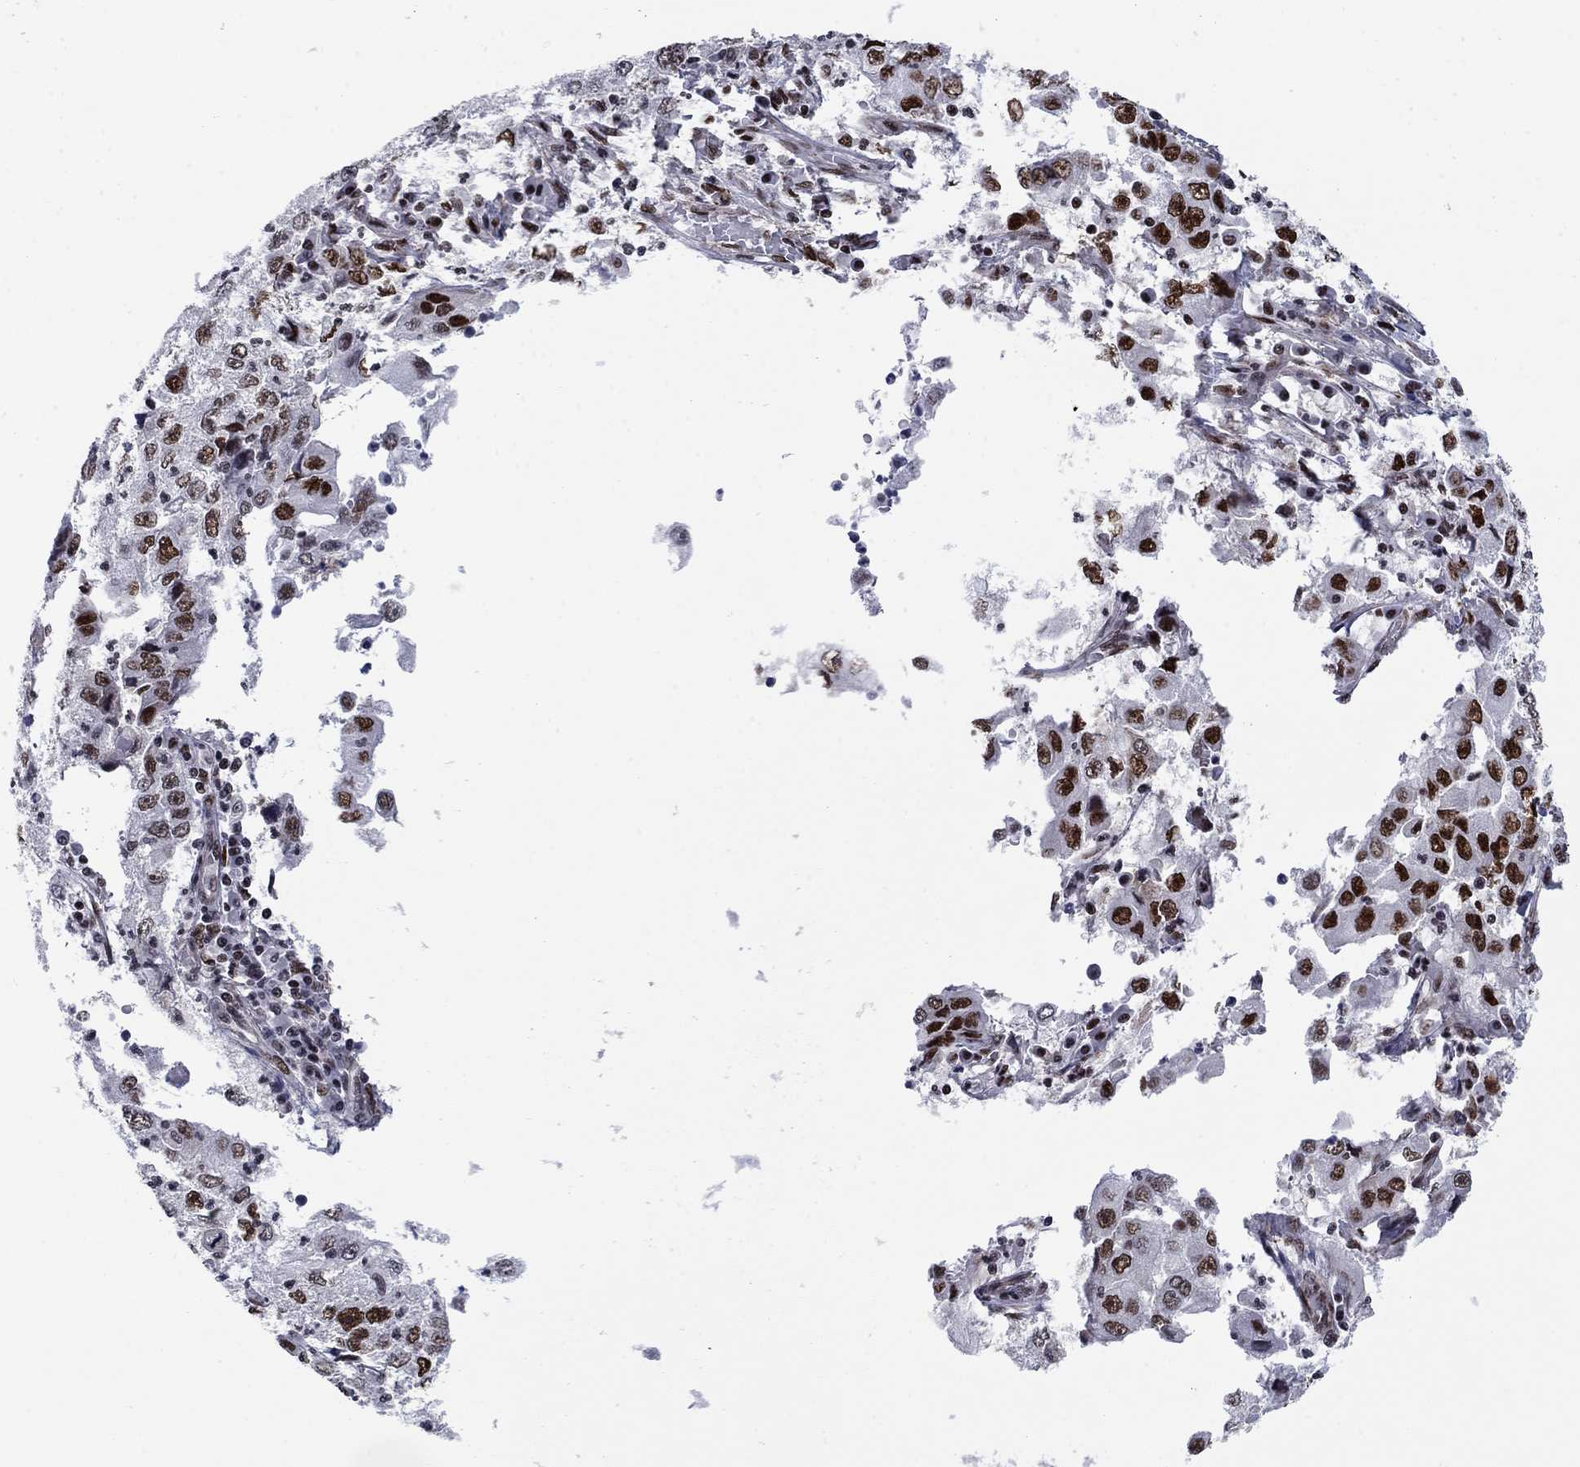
{"staining": {"intensity": "strong", "quantity": ">75%", "location": "nuclear"}, "tissue": "cervical cancer", "cell_type": "Tumor cells", "image_type": "cancer", "snomed": [{"axis": "morphology", "description": "Squamous cell carcinoma, NOS"}, {"axis": "topography", "description": "Cervix"}], "caption": "Cervical cancer stained with a protein marker reveals strong staining in tumor cells.", "gene": "RPRD1B", "patient": {"sex": "female", "age": 36}}